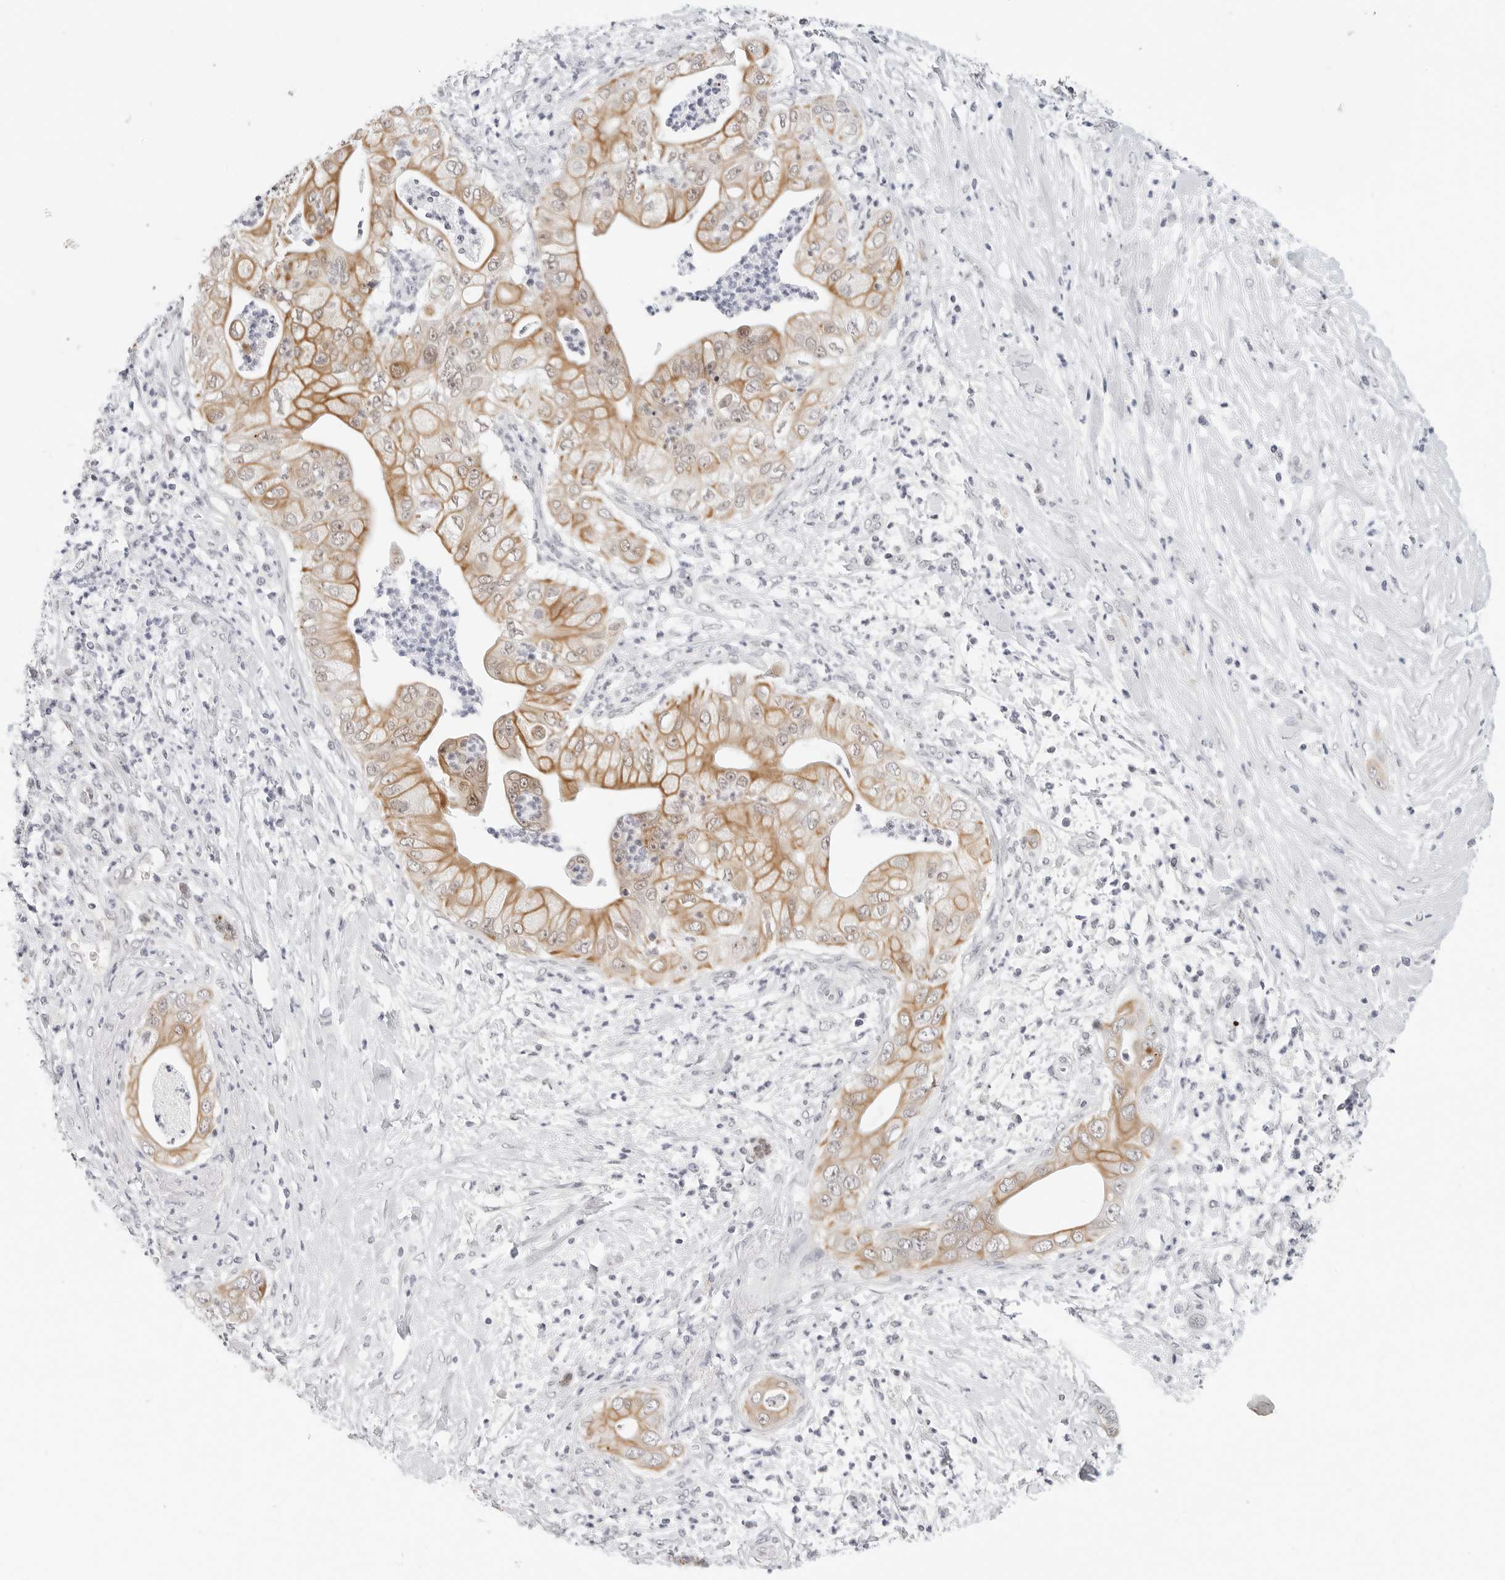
{"staining": {"intensity": "moderate", "quantity": ">75%", "location": "cytoplasmic/membranous"}, "tissue": "pancreatic cancer", "cell_type": "Tumor cells", "image_type": "cancer", "snomed": [{"axis": "morphology", "description": "Adenocarcinoma, NOS"}, {"axis": "topography", "description": "Pancreas"}], "caption": "About >75% of tumor cells in human pancreatic cancer (adenocarcinoma) demonstrate moderate cytoplasmic/membranous protein expression as visualized by brown immunohistochemical staining.", "gene": "TSEN2", "patient": {"sex": "female", "age": 78}}